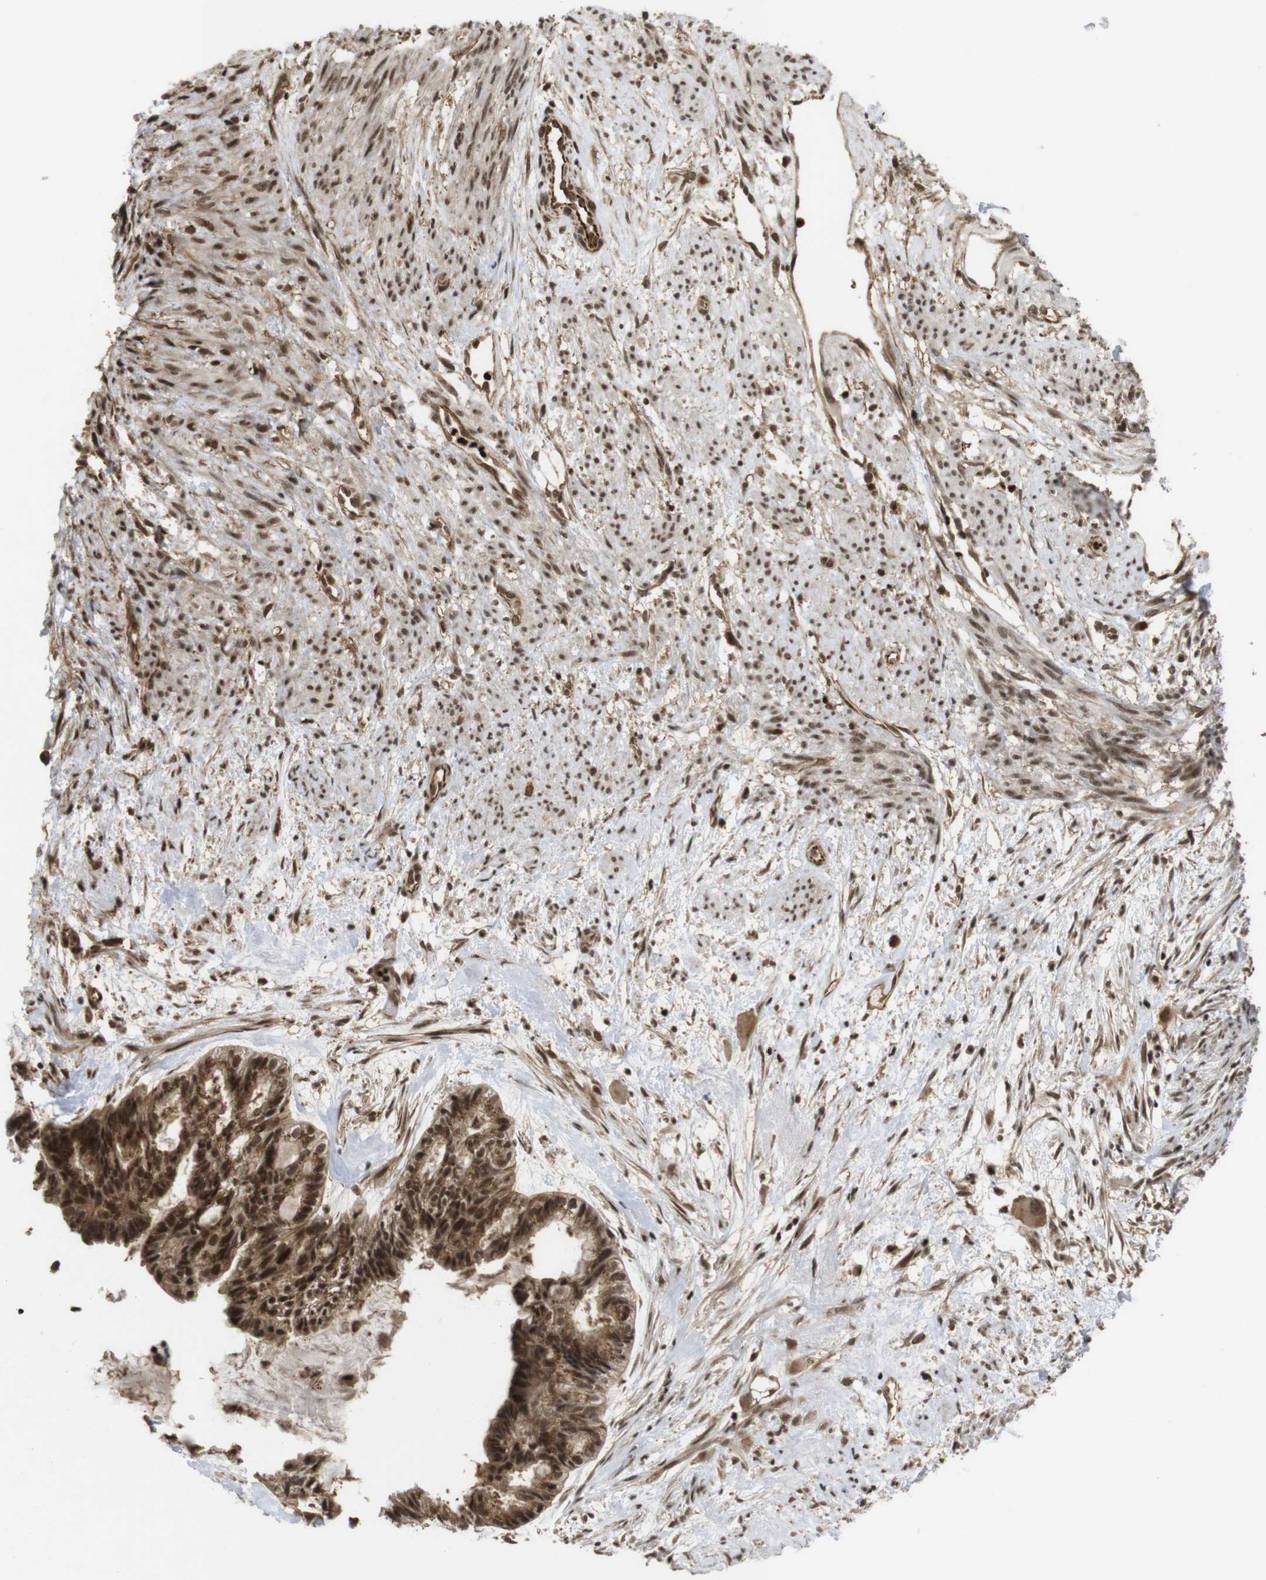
{"staining": {"intensity": "strong", "quantity": ">75%", "location": "cytoplasmic/membranous,nuclear"}, "tissue": "cervical cancer", "cell_type": "Tumor cells", "image_type": "cancer", "snomed": [{"axis": "morphology", "description": "Normal tissue, NOS"}, {"axis": "morphology", "description": "Adenocarcinoma, NOS"}, {"axis": "topography", "description": "Cervix"}, {"axis": "topography", "description": "Endometrium"}], "caption": "Protein staining shows strong cytoplasmic/membranous and nuclear expression in approximately >75% of tumor cells in adenocarcinoma (cervical).", "gene": "SP2", "patient": {"sex": "female", "age": 86}}